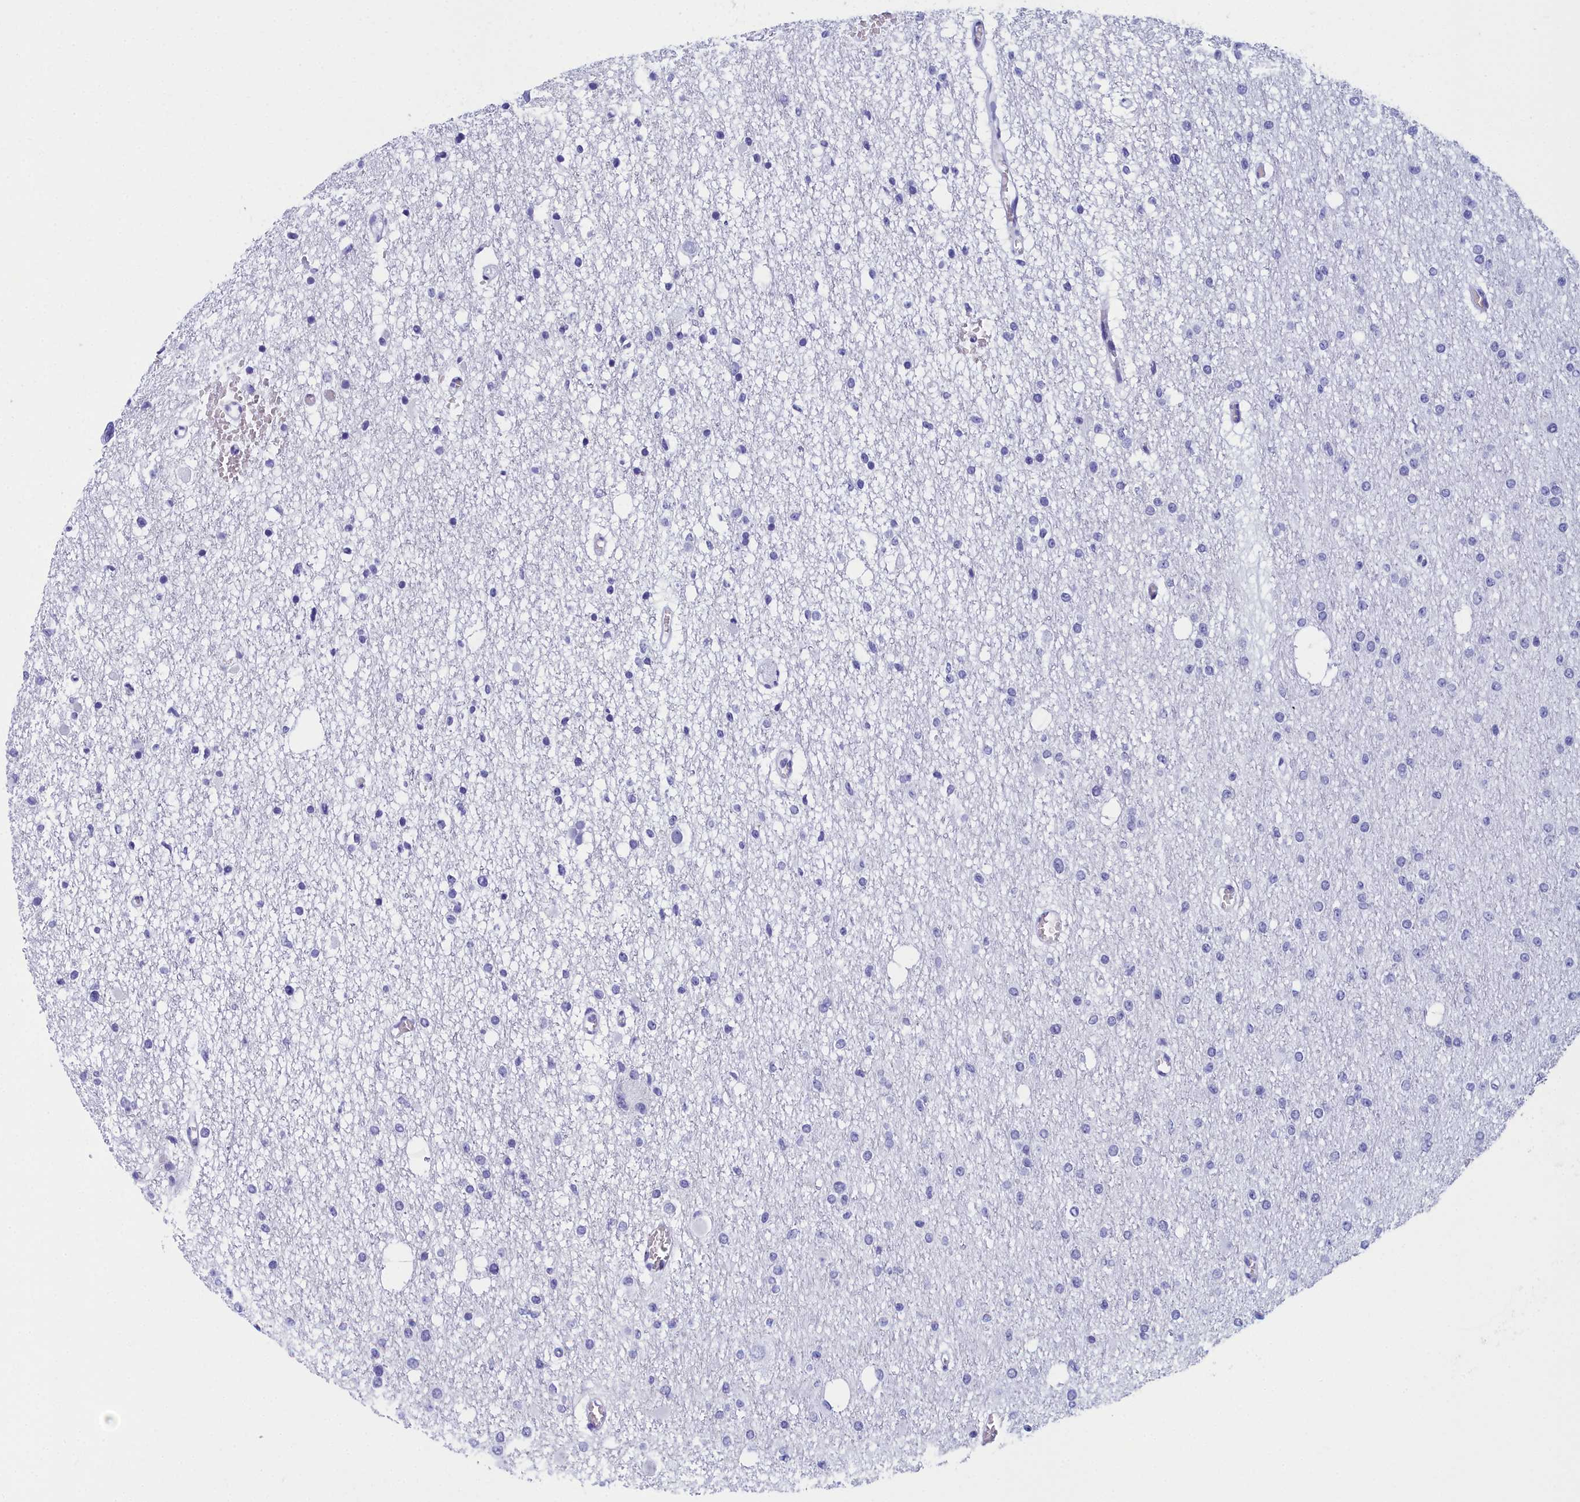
{"staining": {"intensity": "negative", "quantity": "none", "location": "none"}, "tissue": "glioma", "cell_type": "Tumor cells", "image_type": "cancer", "snomed": [{"axis": "morphology", "description": "Glioma, malignant, Low grade"}, {"axis": "topography", "description": "Brain"}], "caption": "Human low-grade glioma (malignant) stained for a protein using immunohistochemistry (IHC) shows no staining in tumor cells.", "gene": "CCDC97", "patient": {"sex": "female", "age": 22}}